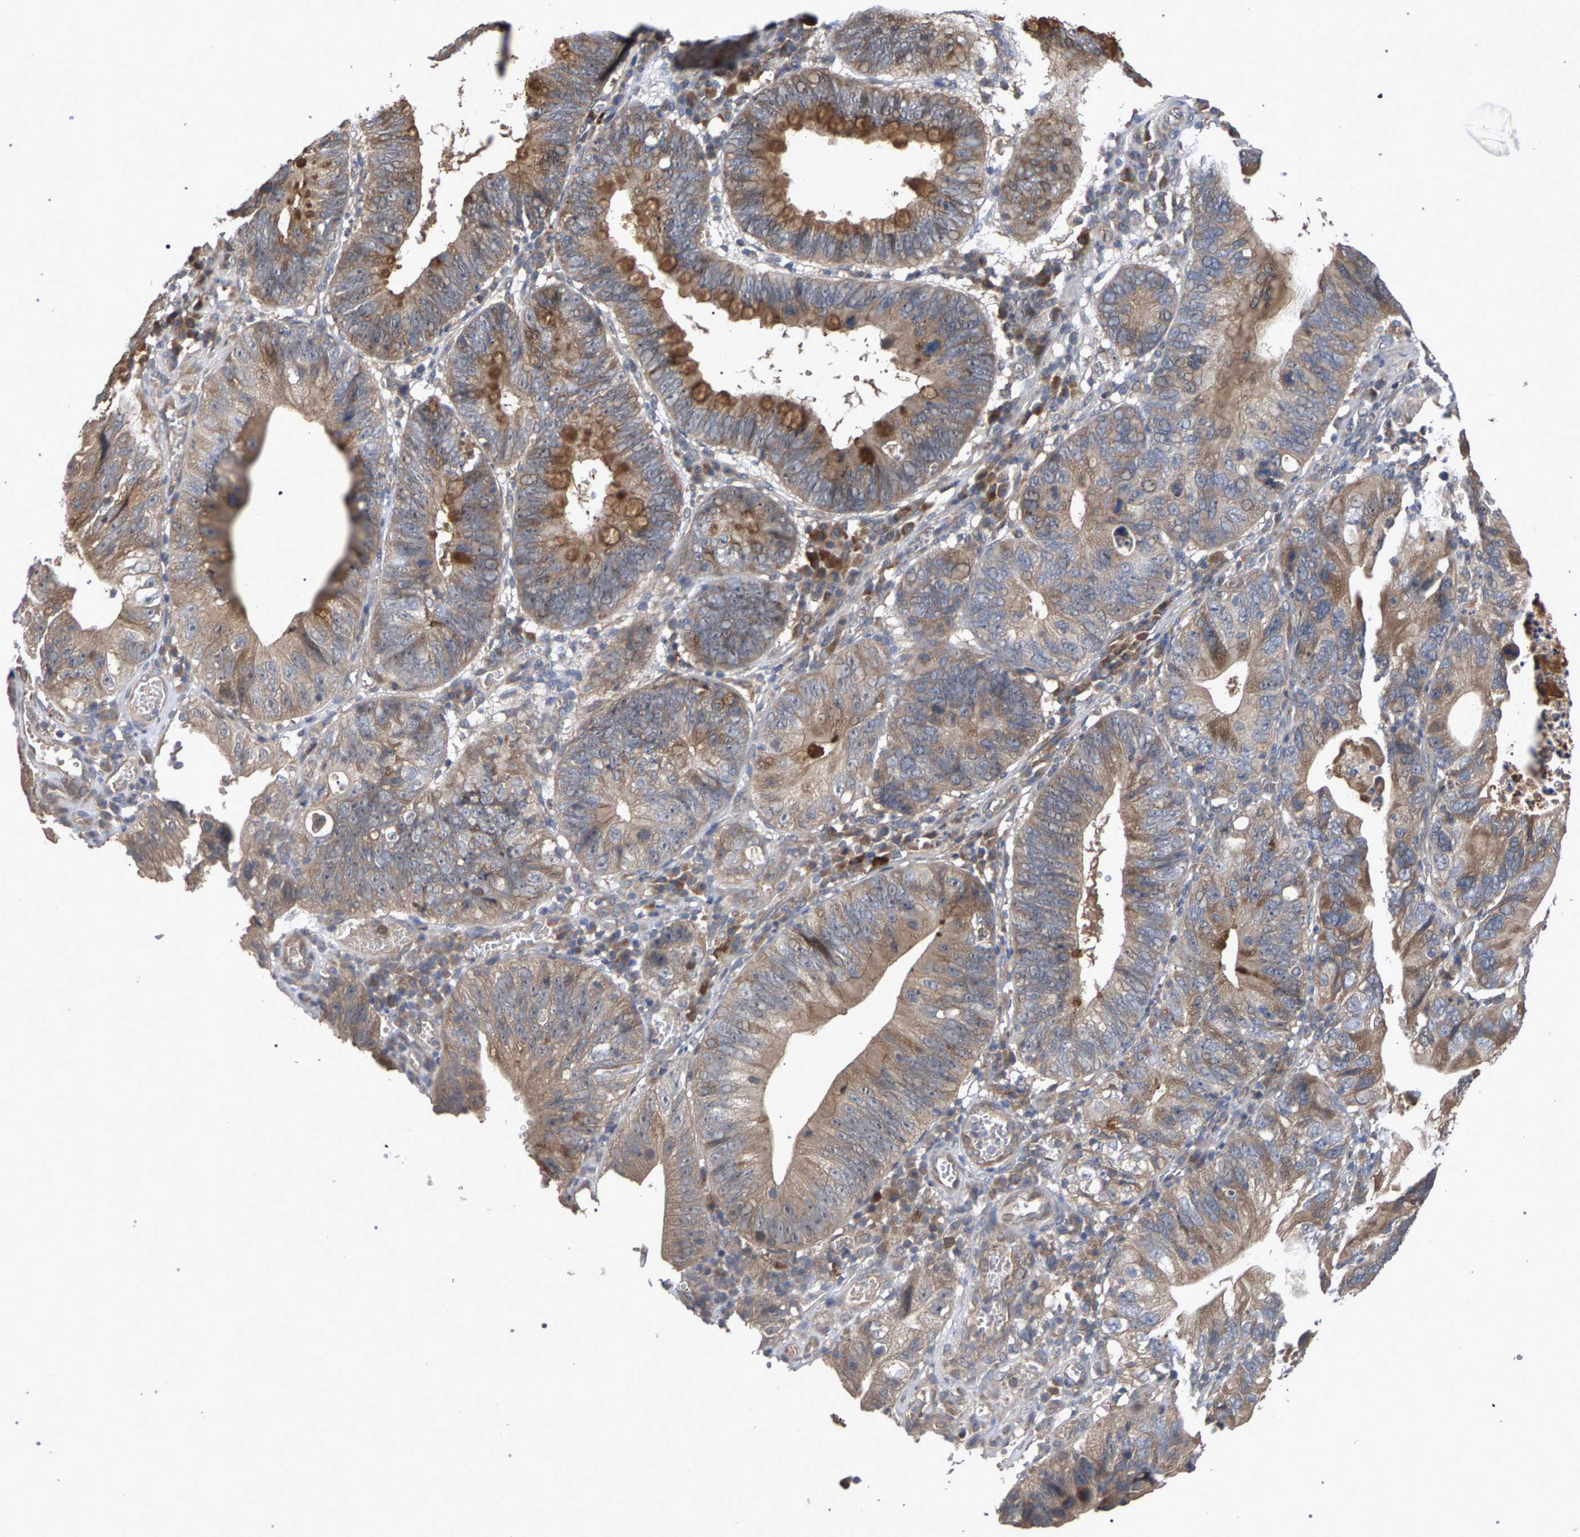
{"staining": {"intensity": "moderate", "quantity": ">75%", "location": "cytoplasmic/membranous"}, "tissue": "stomach cancer", "cell_type": "Tumor cells", "image_type": "cancer", "snomed": [{"axis": "morphology", "description": "Adenocarcinoma, NOS"}, {"axis": "topography", "description": "Stomach"}], "caption": "Immunohistochemical staining of human stomach adenocarcinoma demonstrates medium levels of moderate cytoplasmic/membranous protein expression in approximately >75% of tumor cells.", "gene": "SLC4A4", "patient": {"sex": "male", "age": 59}}